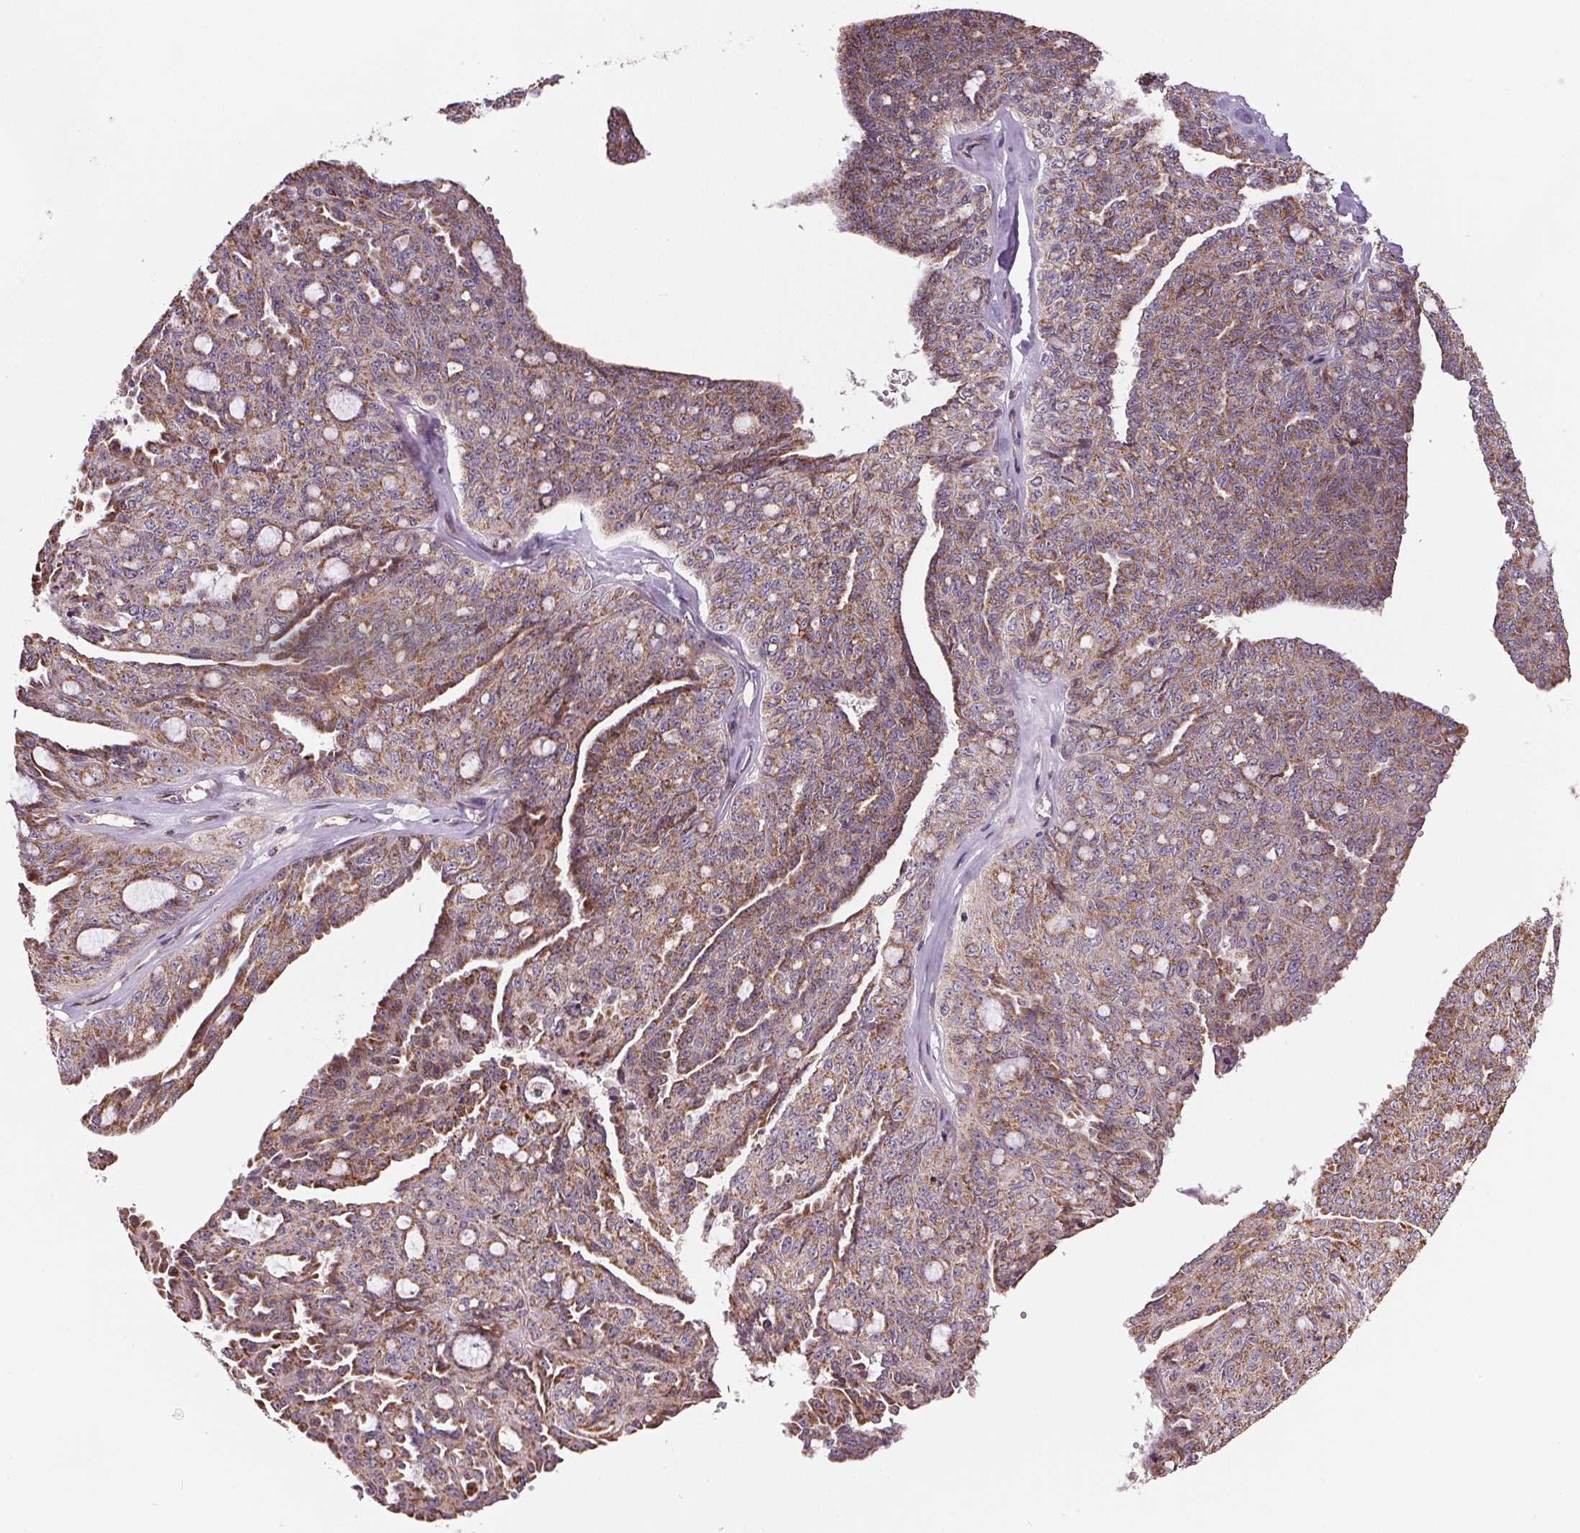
{"staining": {"intensity": "moderate", "quantity": ">75%", "location": "cytoplasmic/membranous"}, "tissue": "ovarian cancer", "cell_type": "Tumor cells", "image_type": "cancer", "snomed": [{"axis": "morphology", "description": "Cystadenocarcinoma, serous, NOS"}, {"axis": "topography", "description": "Ovary"}], "caption": "Human ovarian cancer (serous cystadenocarcinoma) stained with a brown dye exhibits moderate cytoplasmic/membranous positive positivity in about >75% of tumor cells.", "gene": "SUCLA2", "patient": {"sex": "female", "age": 71}}